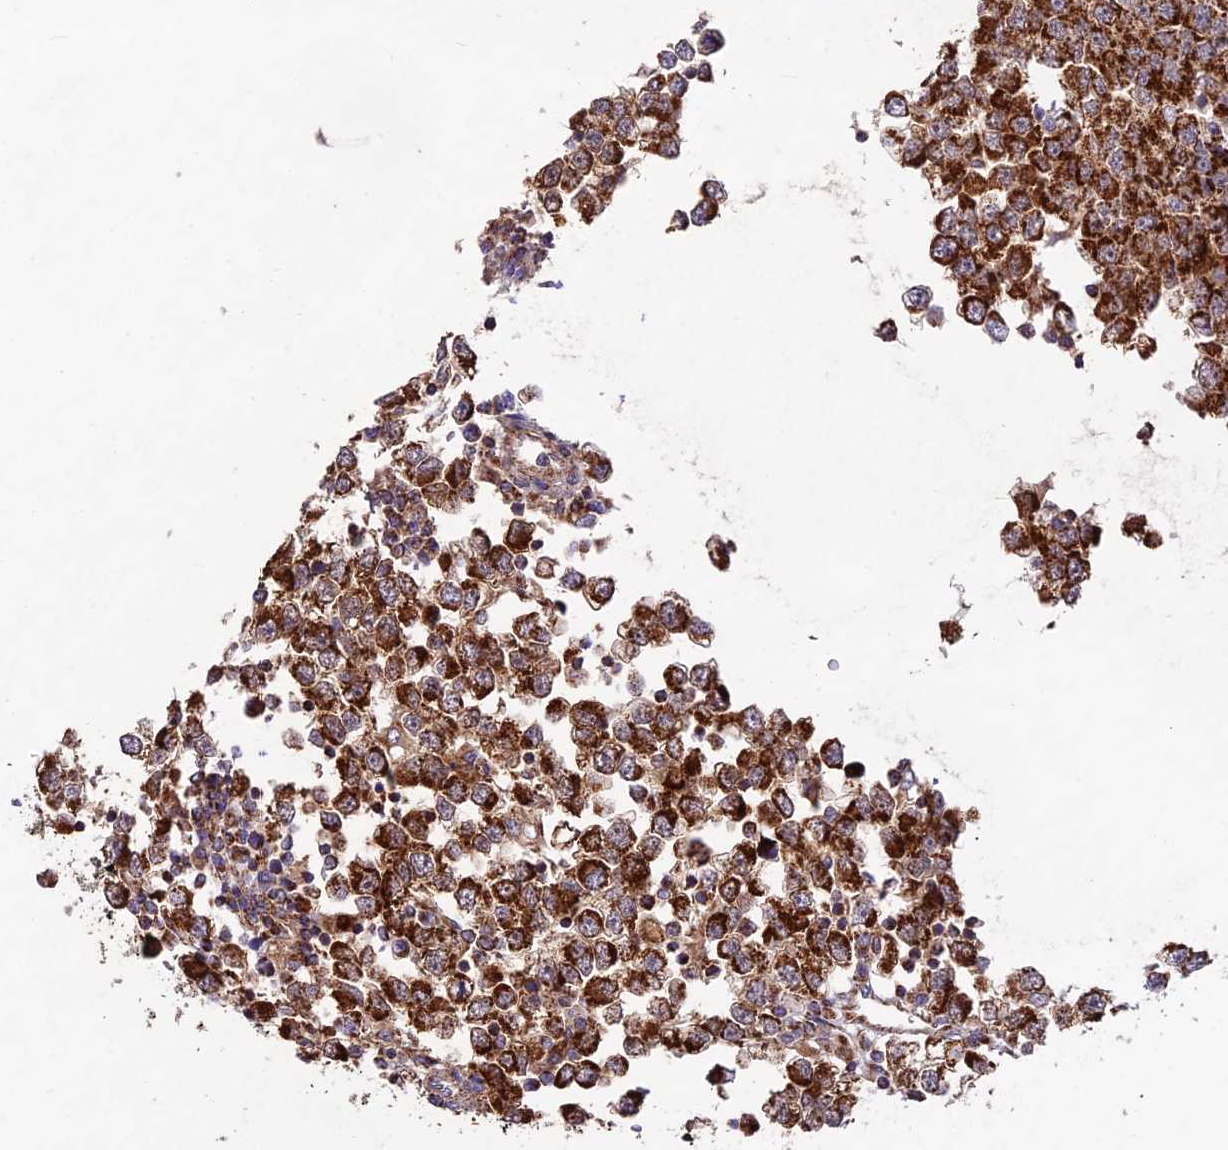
{"staining": {"intensity": "strong", "quantity": ">75%", "location": "cytoplasmic/membranous"}, "tissue": "testis cancer", "cell_type": "Tumor cells", "image_type": "cancer", "snomed": [{"axis": "morphology", "description": "Seminoma, NOS"}, {"axis": "topography", "description": "Testis"}], "caption": "Protein staining demonstrates strong cytoplasmic/membranous staining in about >75% of tumor cells in seminoma (testis). The staining was performed using DAB to visualize the protein expression in brown, while the nuclei were stained in blue with hematoxylin (Magnification: 20x).", "gene": "KHDC3L", "patient": {"sex": "male", "age": 65}}